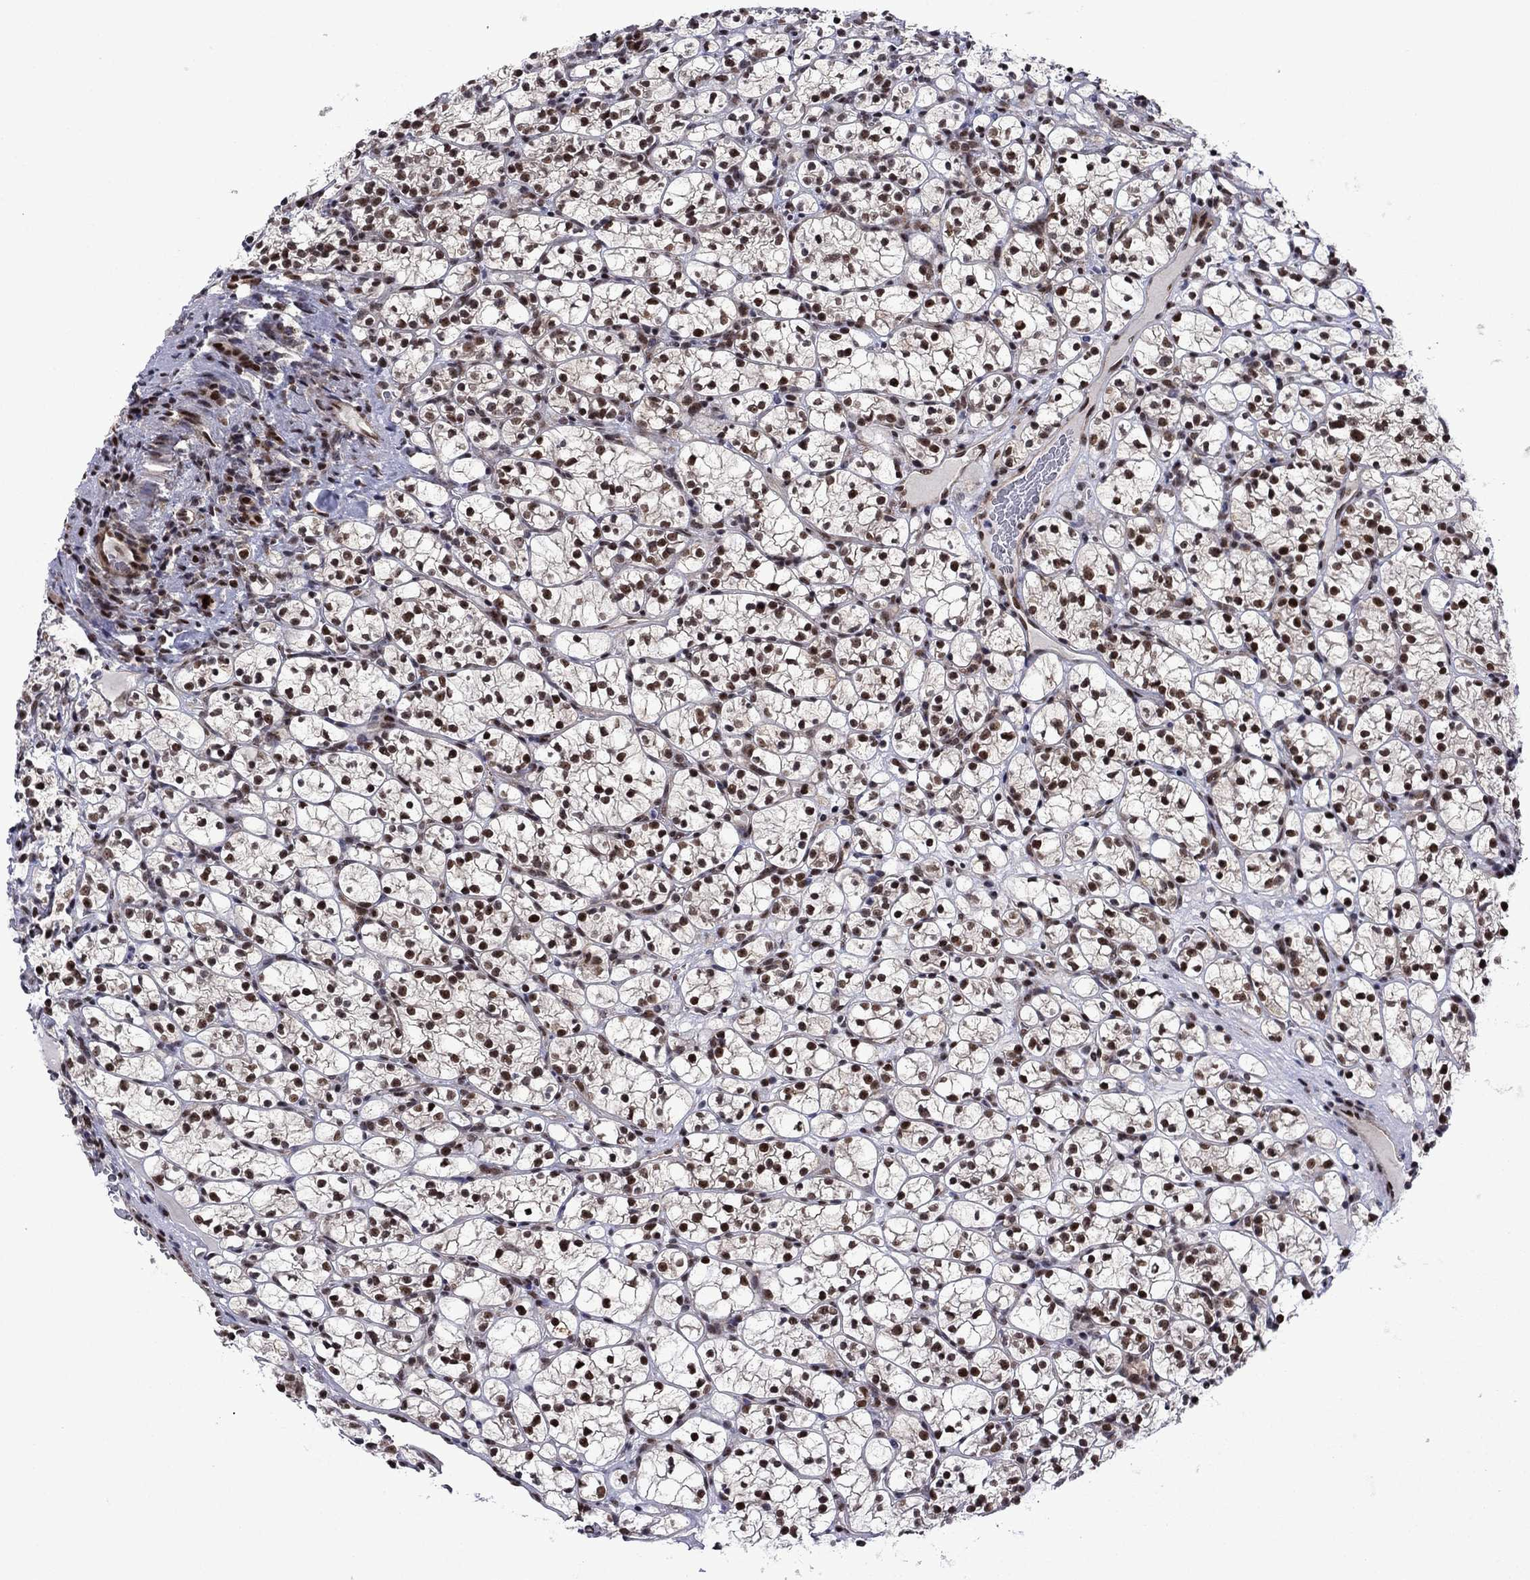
{"staining": {"intensity": "strong", "quantity": "25%-75%", "location": "nuclear"}, "tissue": "renal cancer", "cell_type": "Tumor cells", "image_type": "cancer", "snomed": [{"axis": "morphology", "description": "Adenocarcinoma, NOS"}, {"axis": "topography", "description": "Kidney"}], "caption": "A brown stain labels strong nuclear staining of a protein in human adenocarcinoma (renal) tumor cells.", "gene": "SURF2", "patient": {"sex": "female", "age": 89}}